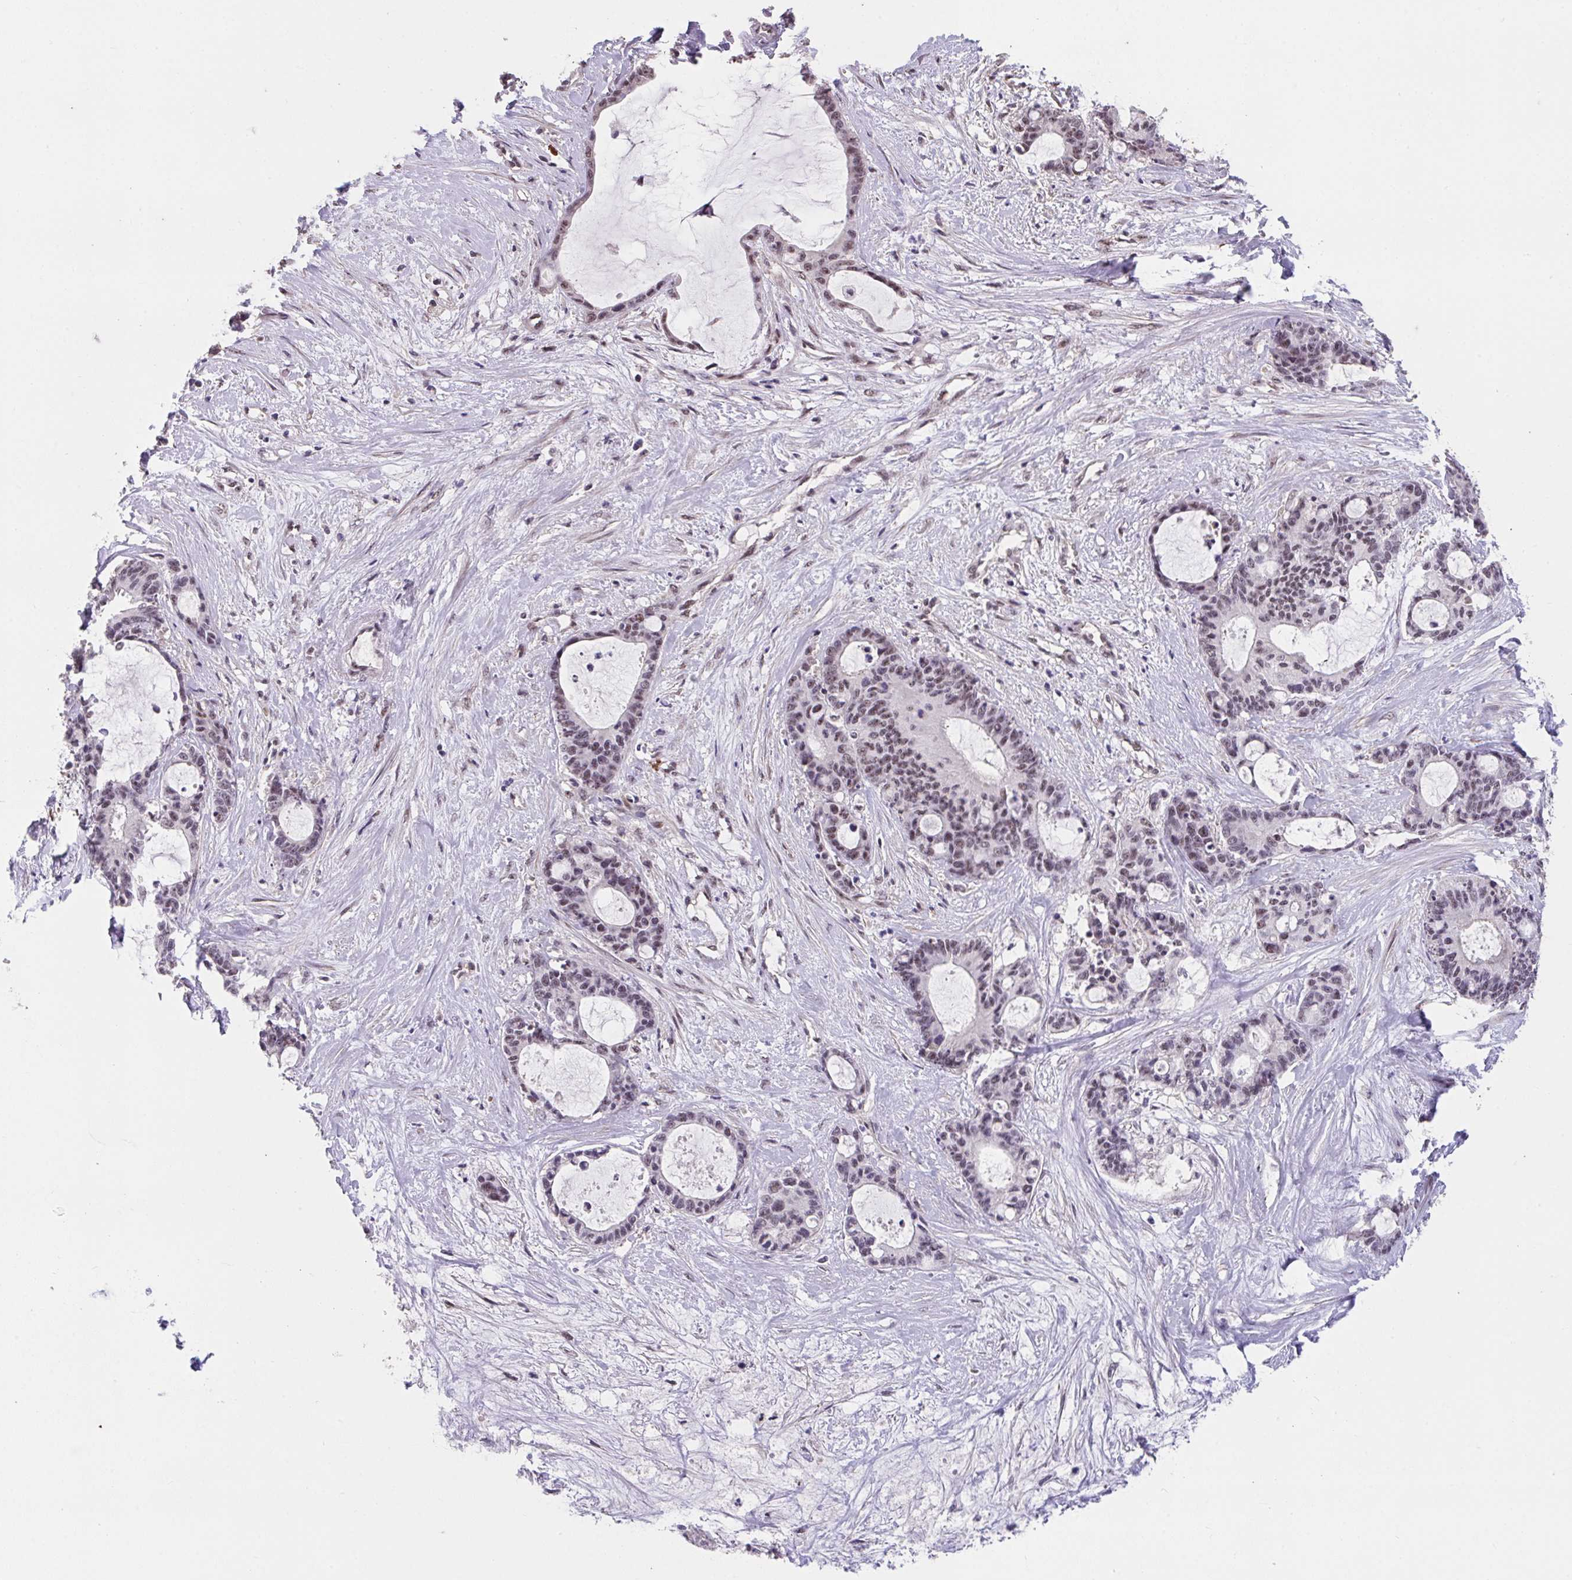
{"staining": {"intensity": "weak", "quantity": ">75%", "location": "nuclear"}, "tissue": "liver cancer", "cell_type": "Tumor cells", "image_type": "cancer", "snomed": [{"axis": "morphology", "description": "Normal tissue, NOS"}, {"axis": "morphology", "description": "Cholangiocarcinoma"}, {"axis": "topography", "description": "Liver"}, {"axis": "topography", "description": "Peripheral nerve tissue"}], "caption": "Tumor cells display low levels of weak nuclear expression in about >75% of cells in liver cholangiocarcinoma.", "gene": "RBBP6", "patient": {"sex": "female", "age": 73}}